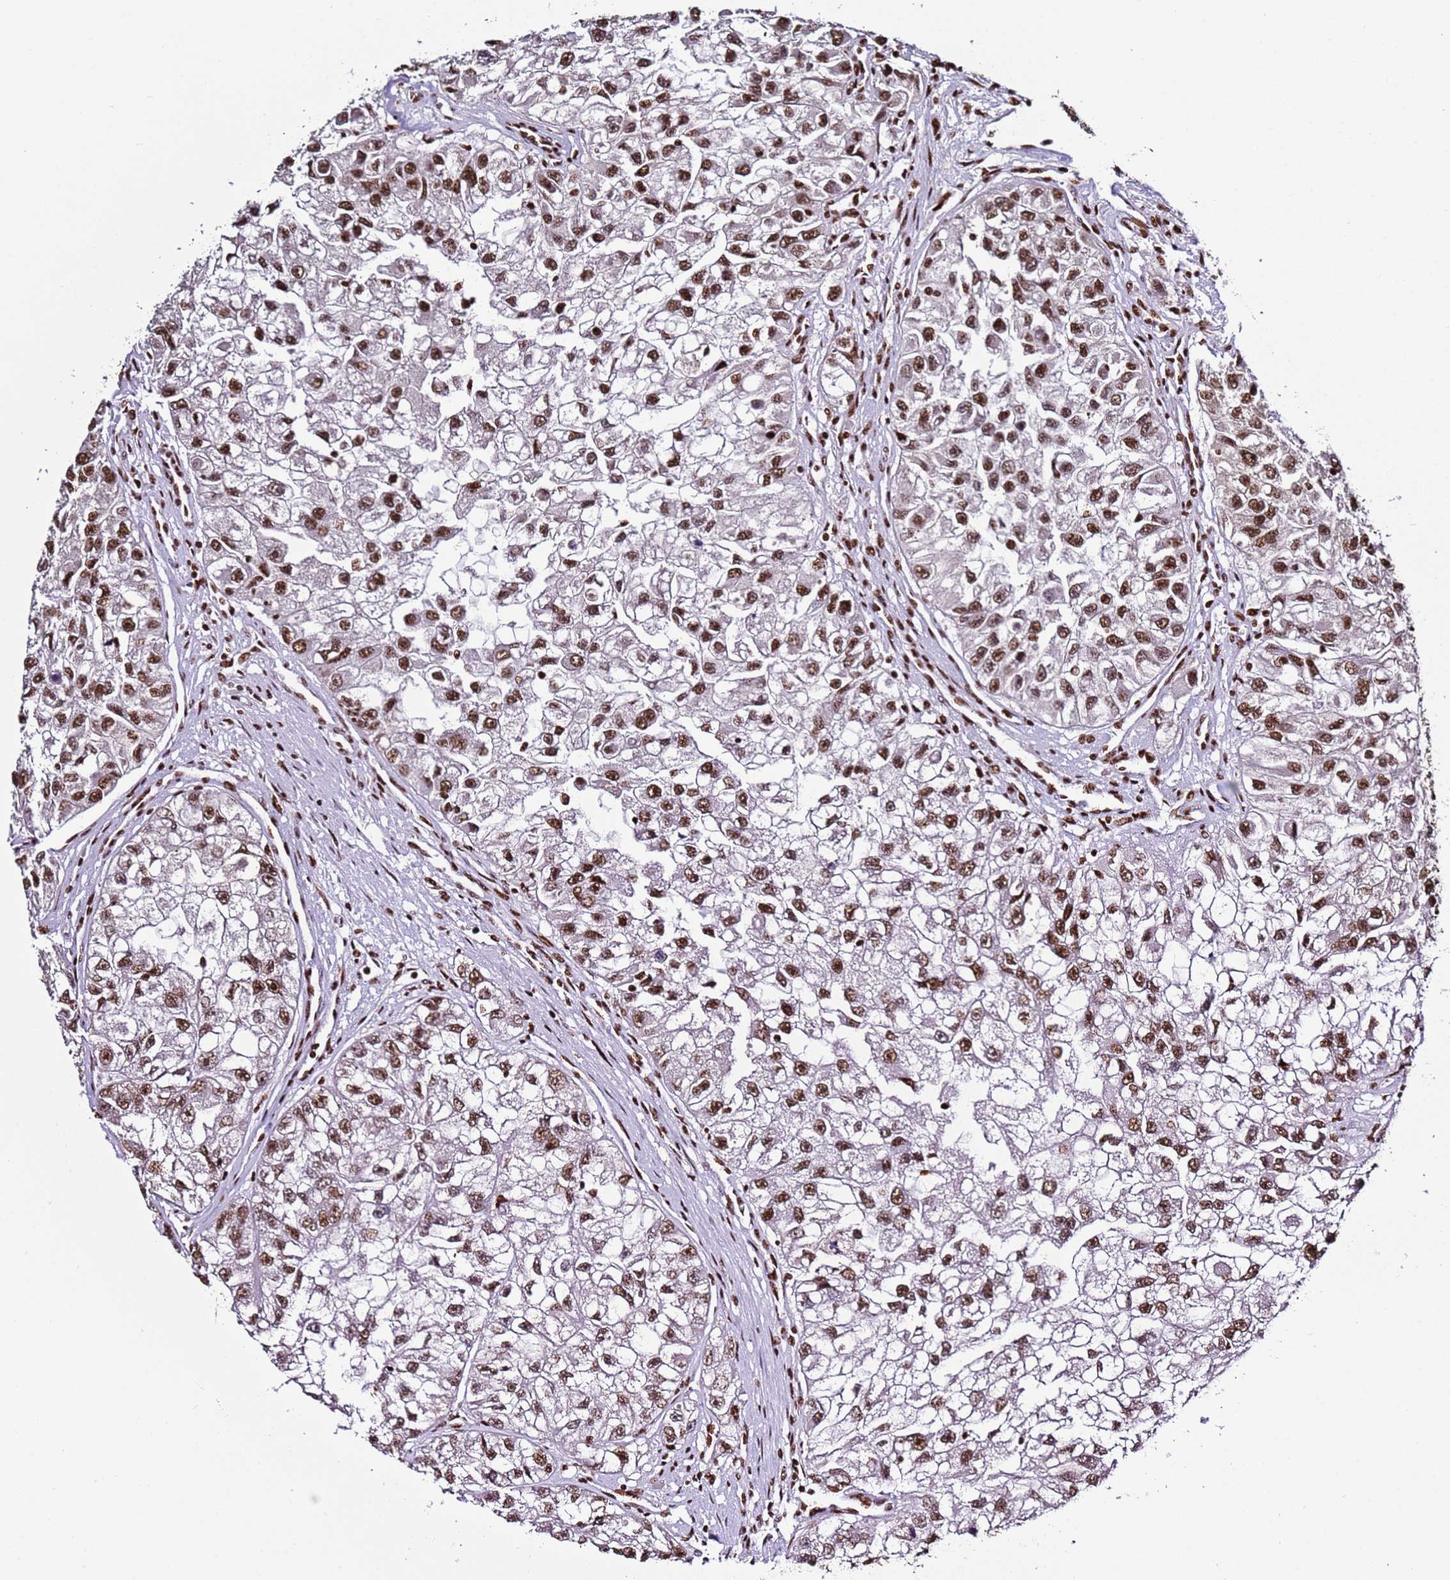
{"staining": {"intensity": "strong", "quantity": ">75%", "location": "nuclear"}, "tissue": "renal cancer", "cell_type": "Tumor cells", "image_type": "cancer", "snomed": [{"axis": "morphology", "description": "Adenocarcinoma, NOS"}, {"axis": "topography", "description": "Kidney"}], "caption": "Immunohistochemical staining of renal adenocarcinoma shows strong nuclear protein expression in approximately >75% of tumor cells.", "gene": "C6orf226", "patient": {"sex": "male", "age": 63}}